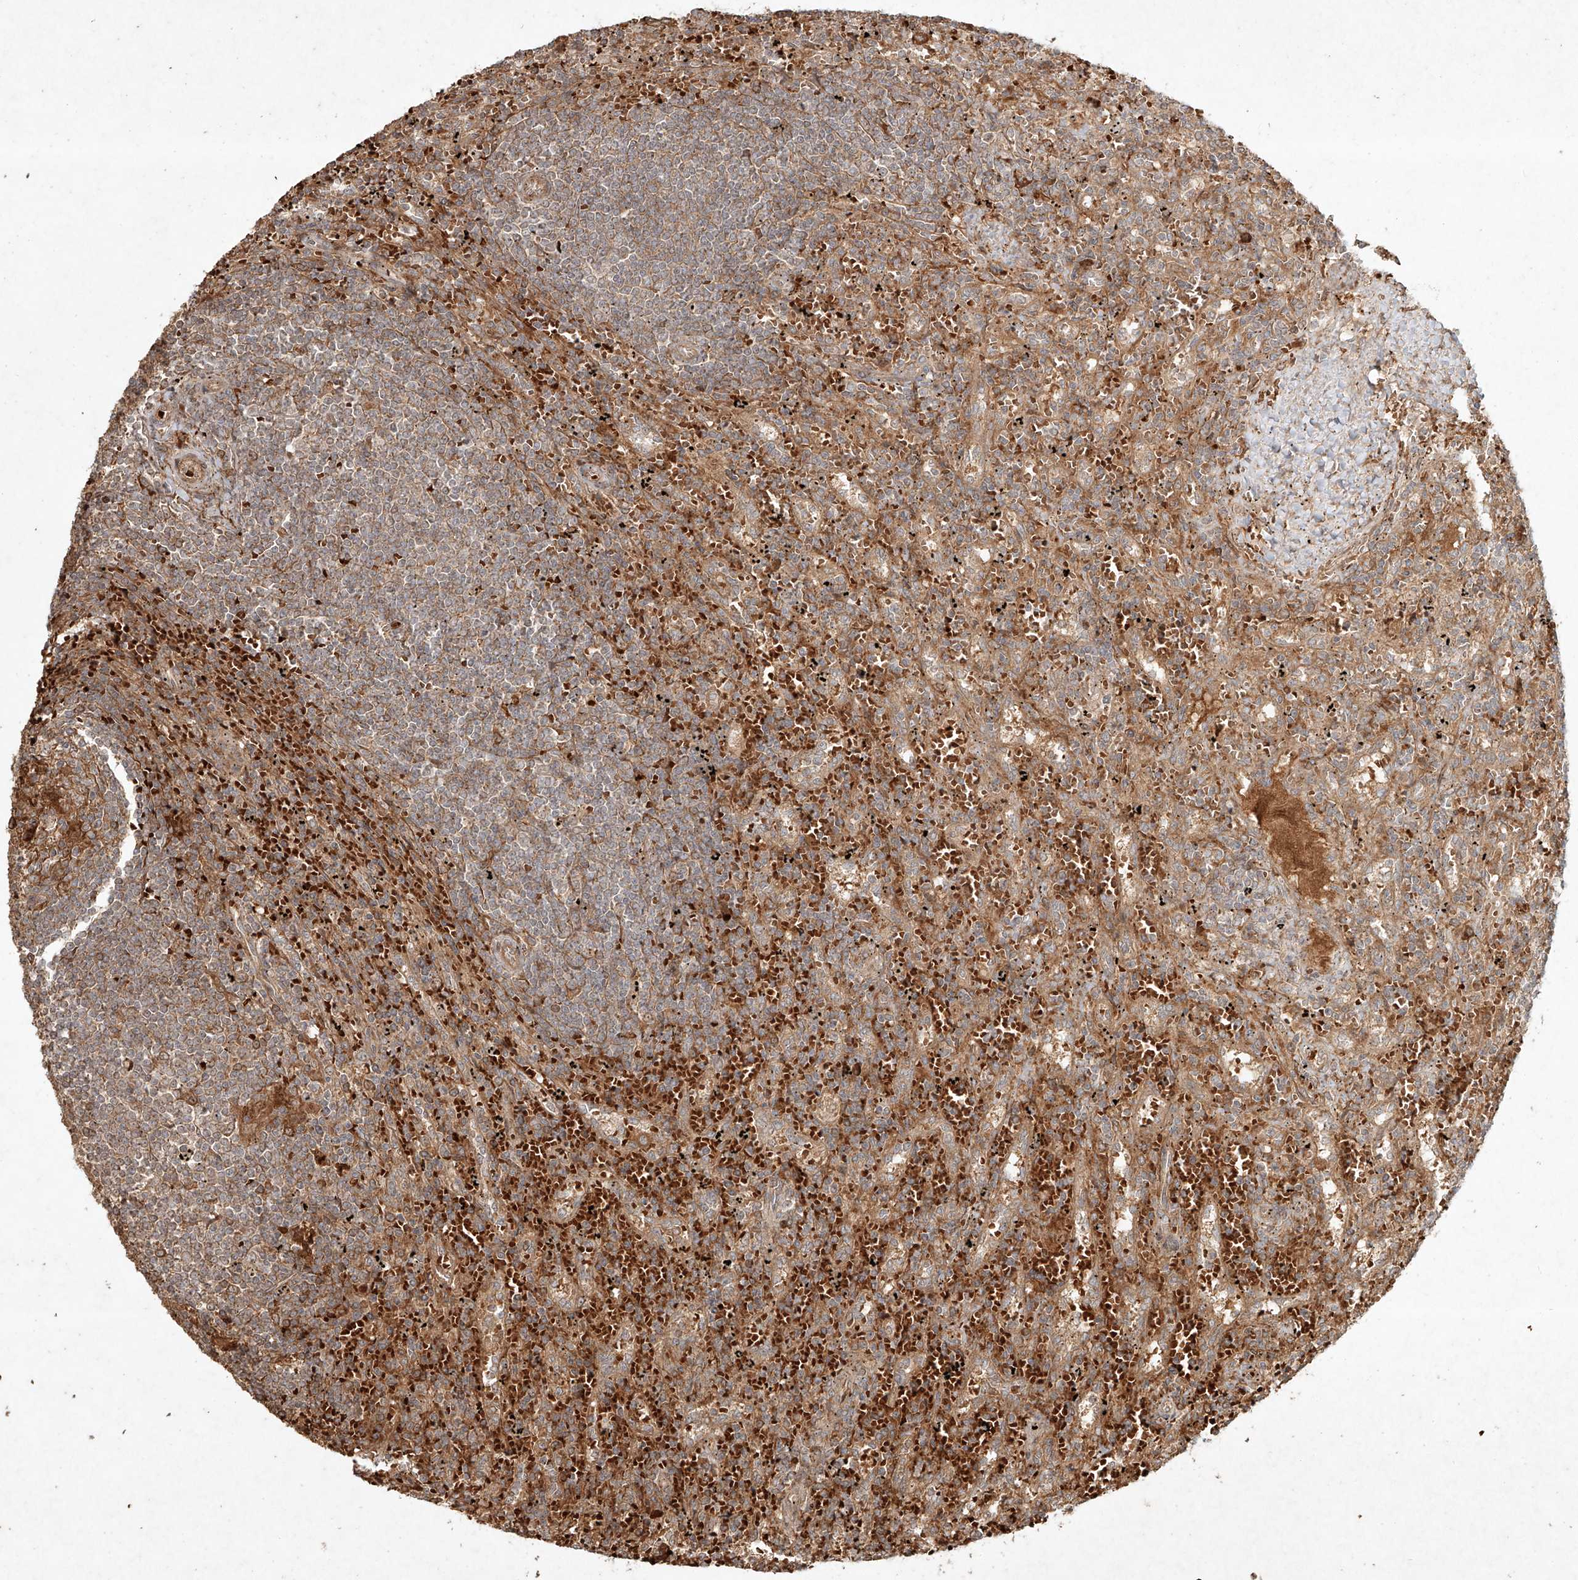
{"staining": {"intensity": "weak", "quantity": "25%-75%", "location": "cytoplasmic/membranous"}, "tissue": "lymphoma", "cell_type": "Tumor cells", "image_type": "cancer", "snomed": [{"axis": "morphology", "description": "Malignant lymphoma, non-Hodgkin's type, Low grade"}, {"axis": "topography", "description": "Spleen"}], "caption": "The micrograph shows immunohistochemical staining of lymphoma. There is weak cytoplasmic/membranous staining is present in about 25%-75% of tumor cells. (Brightfield microscopy of DAB IHC at high magnification).", "gene": "CYYR1", "patient": {"sex": "male", "age": 76}}